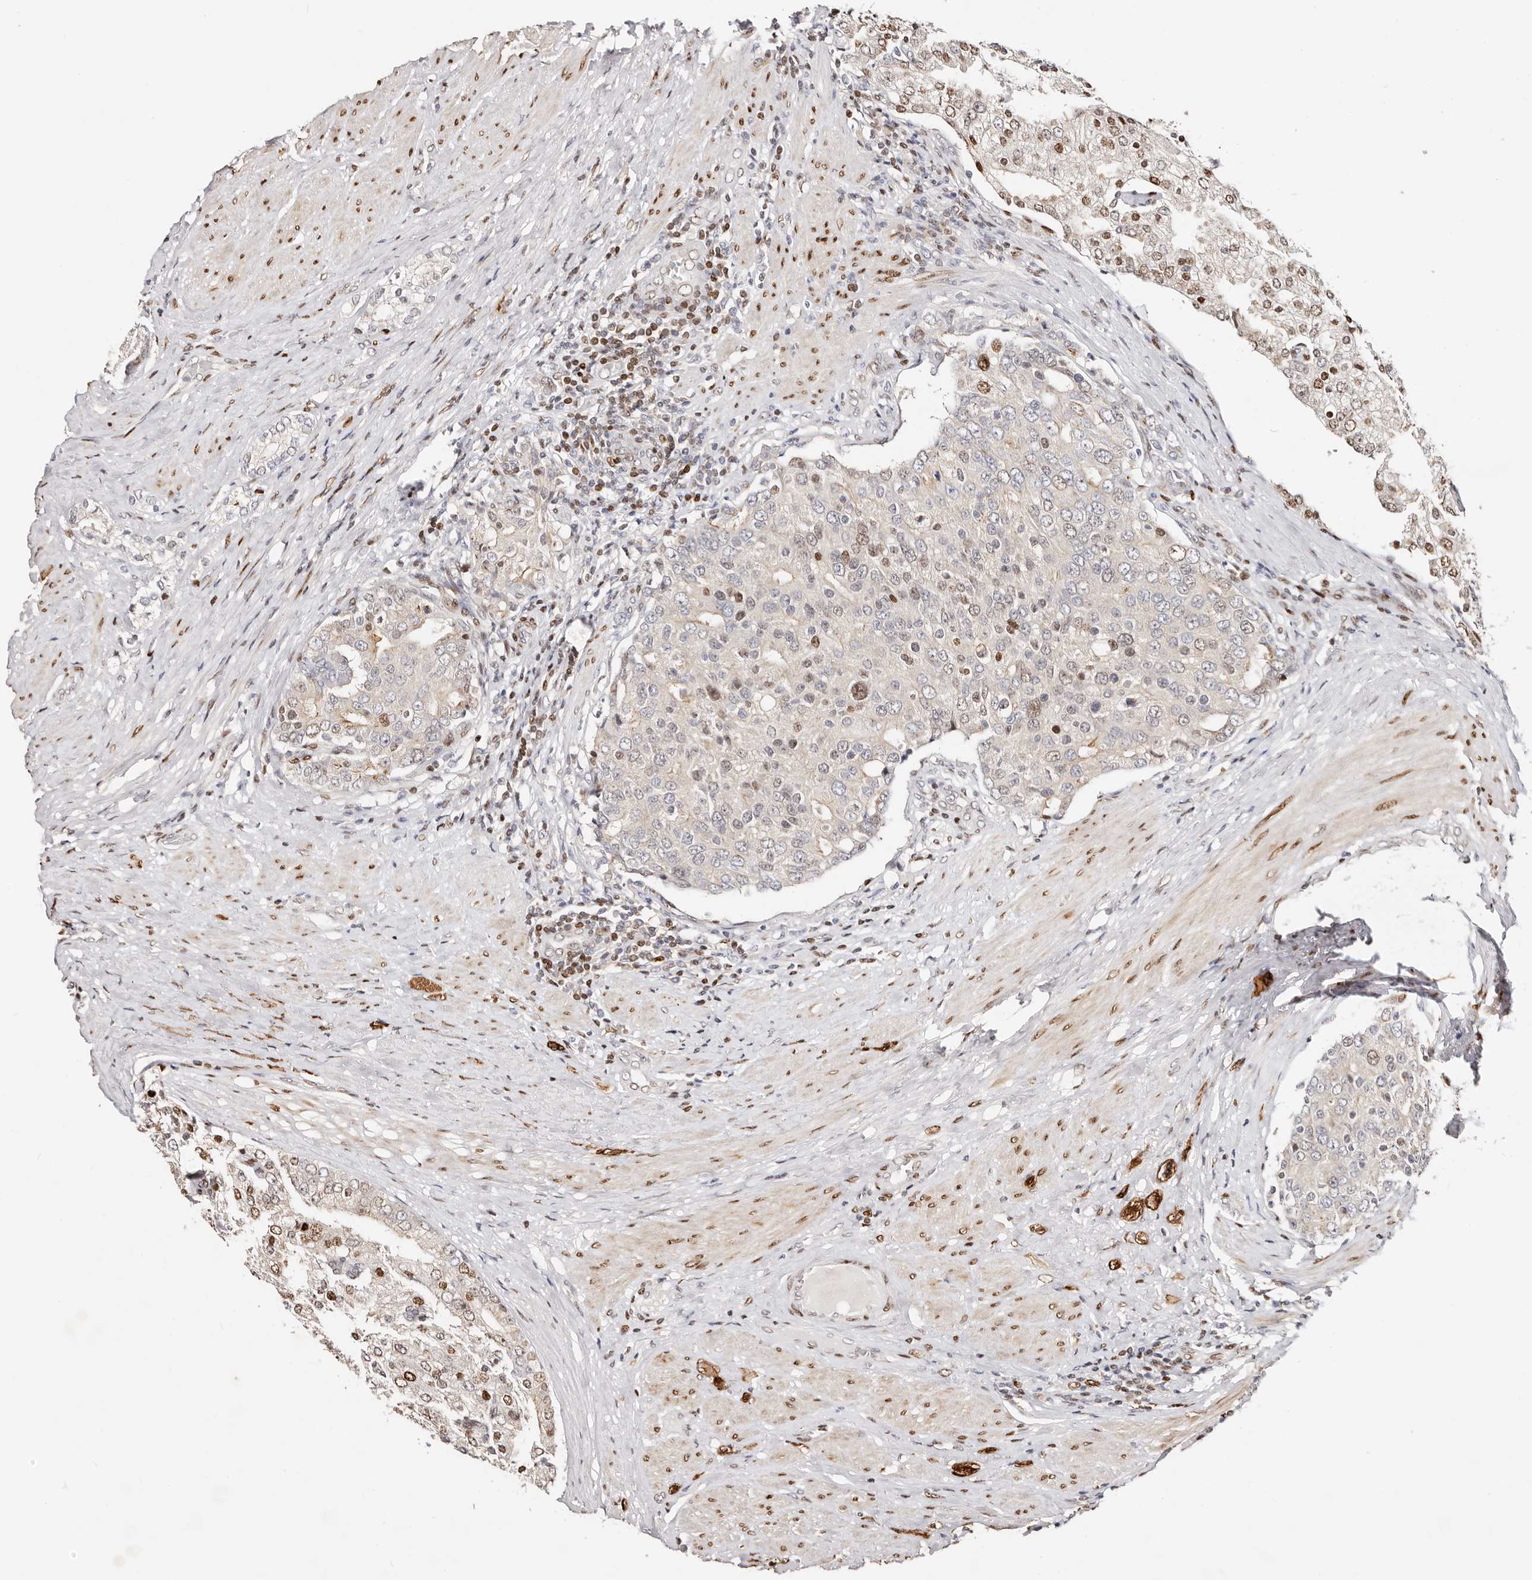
{"staining": {"intensity": "moderate", "quantity": "<25%", "location": "nuclear"}, "tissue": "prostate cancer", "cell_type": "Tumor cells", "image_type": "cancer", "snomed": [{"axis": "morphology", "description": "Adenocarcinoma, High grade"}, {"axis": "topography", "description": "Prostate"}], "caption": "Protein expression analysis of prostate cancer (high-grade adenocarcinoma) displays moderate nuclear staining in approximately <25% of tumor cells.", "gene": "IQGAP3", "patient": {"sex": "male", "age": 50}}